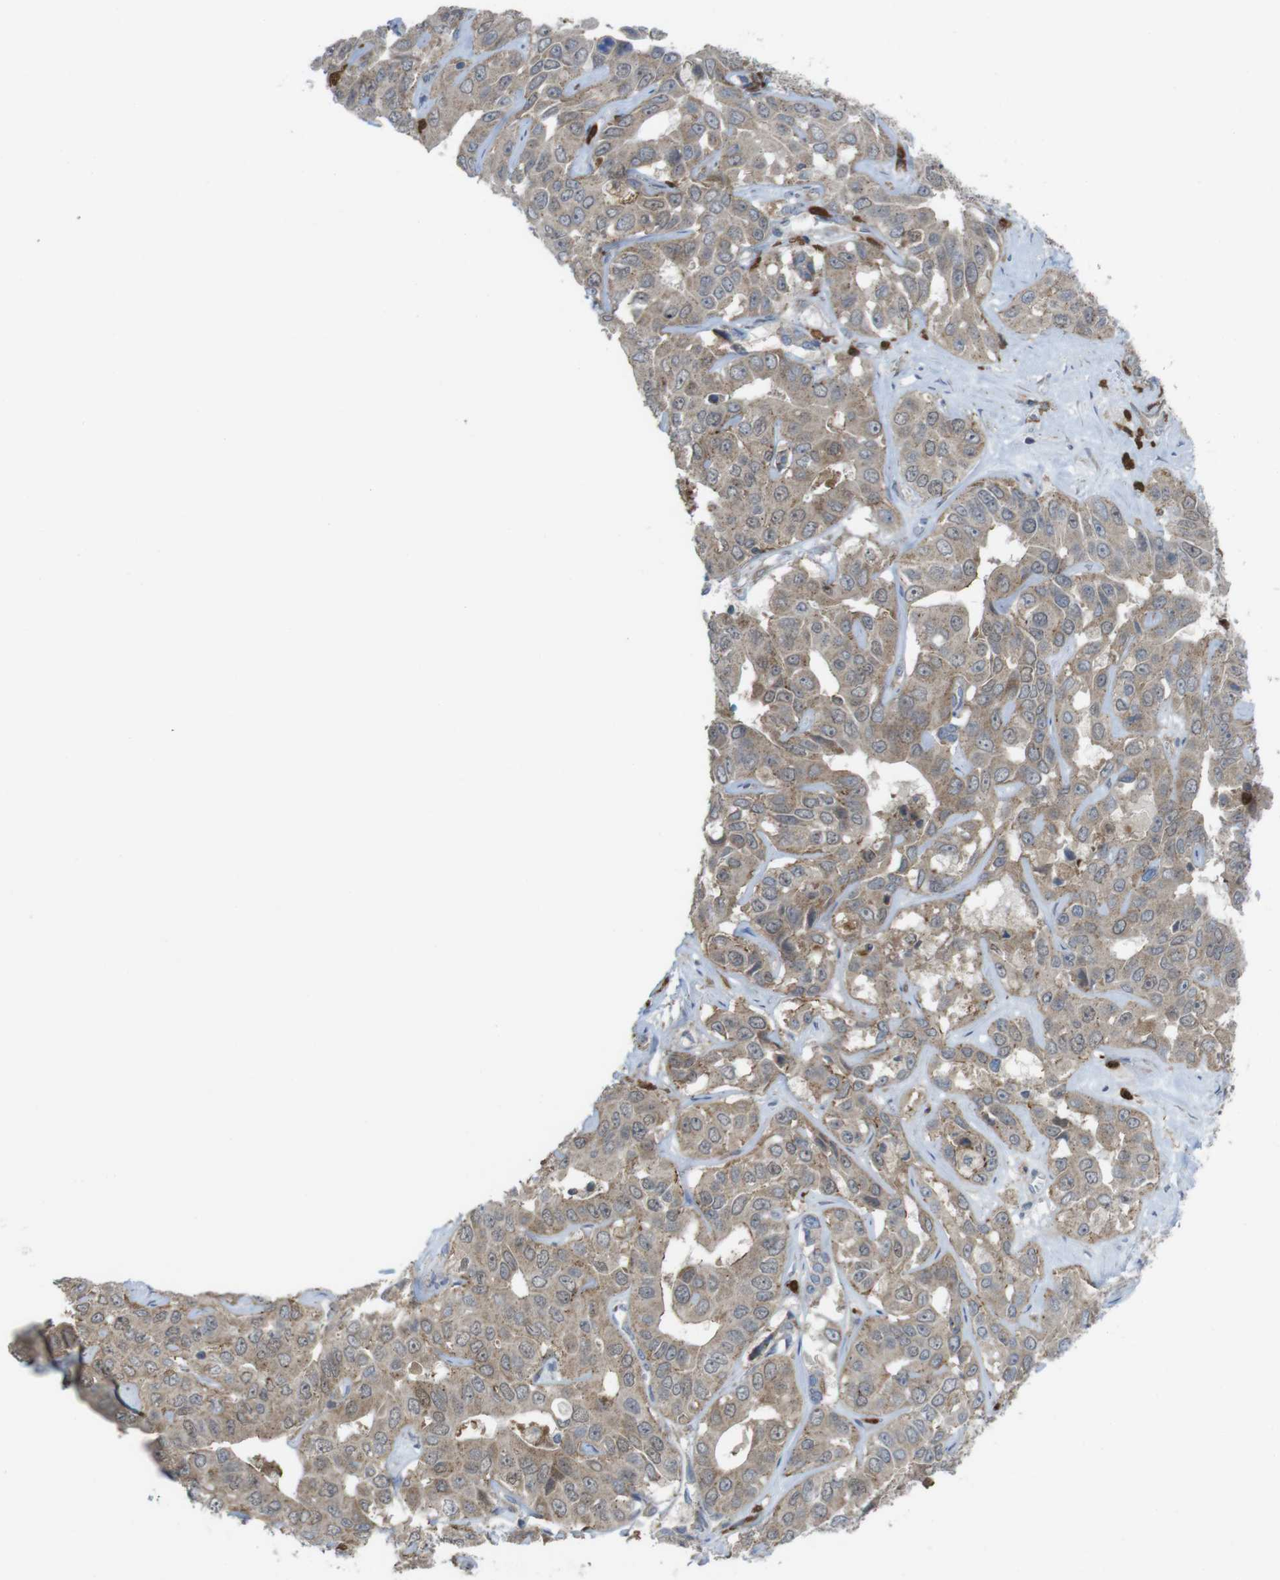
{"staining": {"intensity": "weak", "quantity": ">75%", "location": "cytoplasmic/membranous"}, "tissue": "liver cancer", "cell_type": "Tumor cells", "image_type": "cancer", "snomed": [{"axis": "morphology", "description": "Cholangiocarcinoma"}, {"axis": "topography", "description": "Liver"}], "caption": "Immunohistochemistry (IHC) (DAB (3,3'-diaminobenzidine)) staining of liver cholangiocarcinoma exhibits weak cytoplasmic/membranous protein positivity in about >75% of tumor cells.", "gene": "PRKCD", "patient": {"sex": "female", "age": 52}}